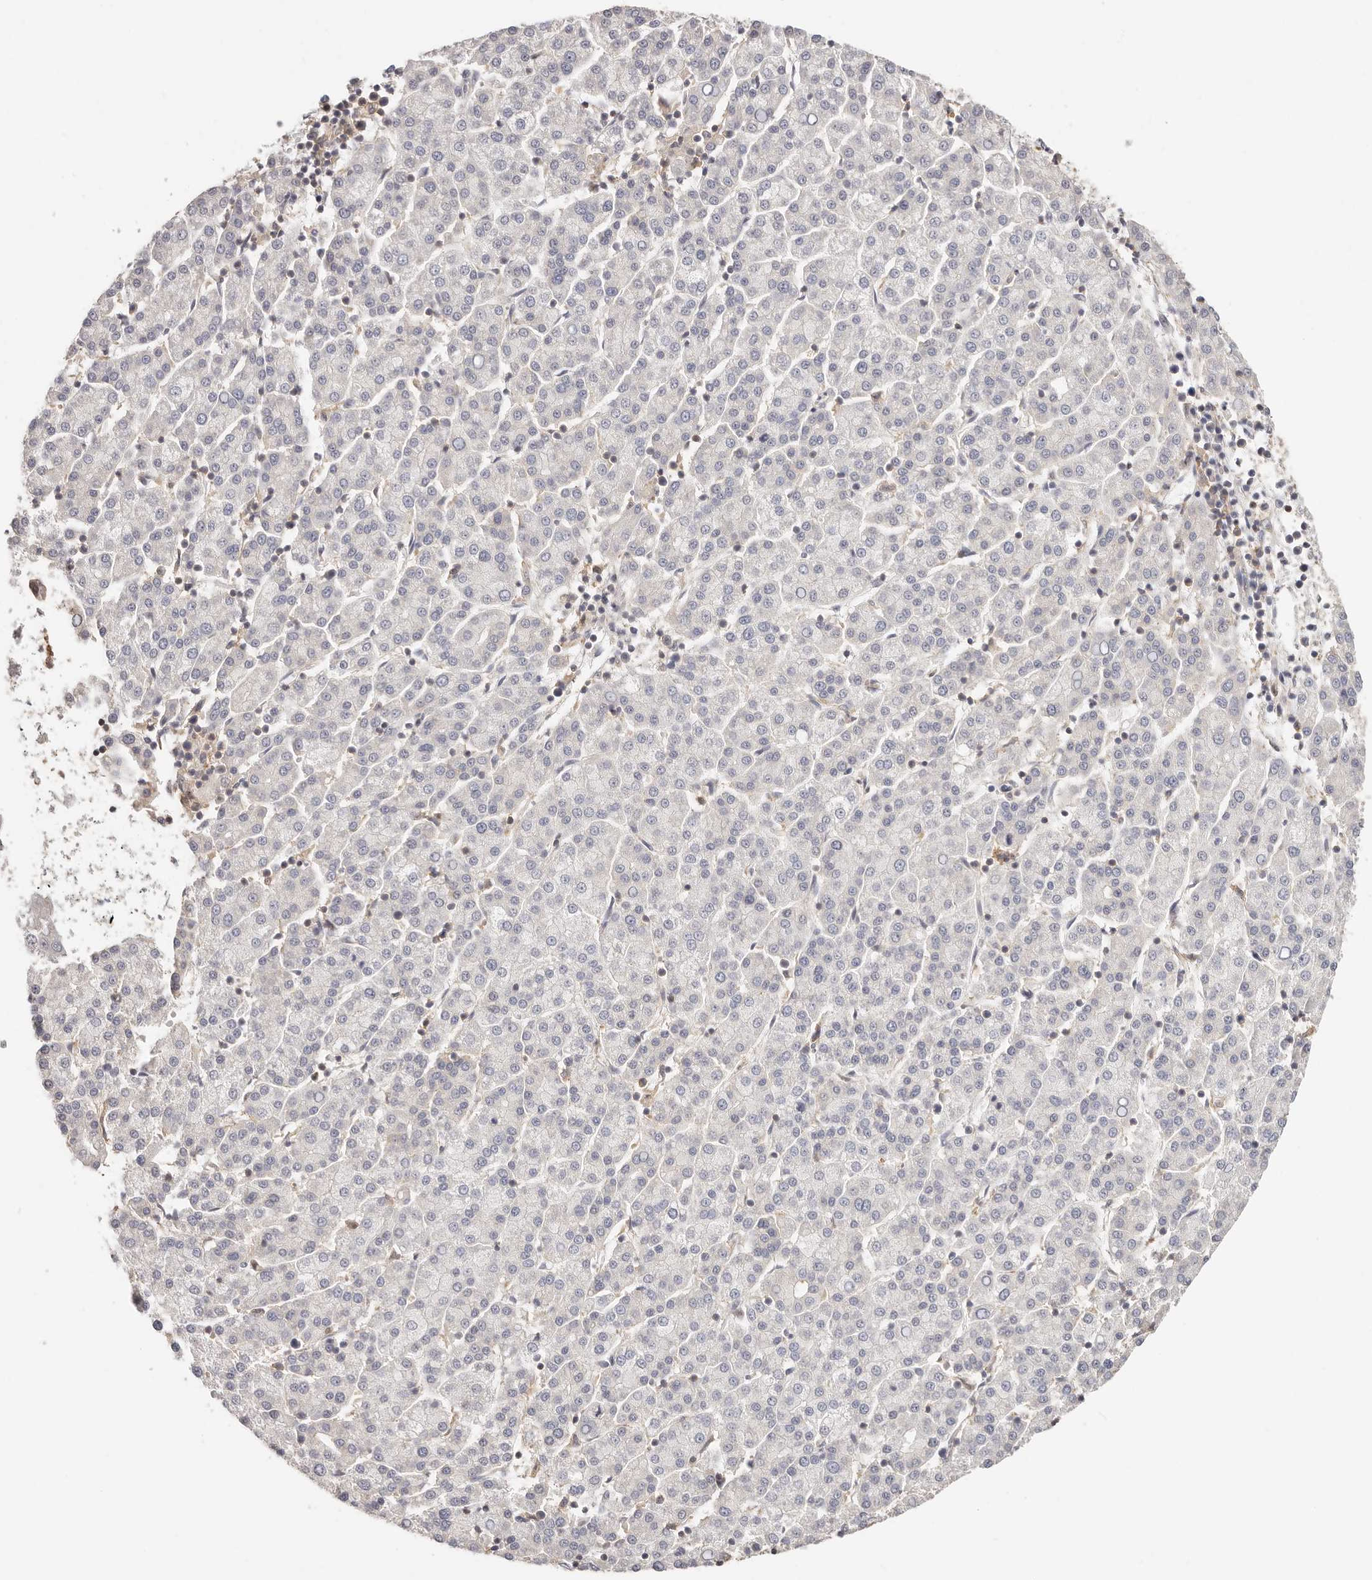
{"staining": {"intensity": "negative", "quantity": "none", "location": "none"}, "tissue": "liver cancer", "cell_type": "Tumor cells", "image_type": "cancer", "snomed": [{"axis": "morphology", "description": "Carcinoma, Hepatocellular, NOS"}, {"axis": "topography", "description": "Liver"}], "caption": "A micrograph of liver cancer (hepatocellular carcinoma) stained for a protein exhibits no brown staining in tumor cells.", "gene": "DTNBP1", "patient": {"sex": "female", "age": 58}}